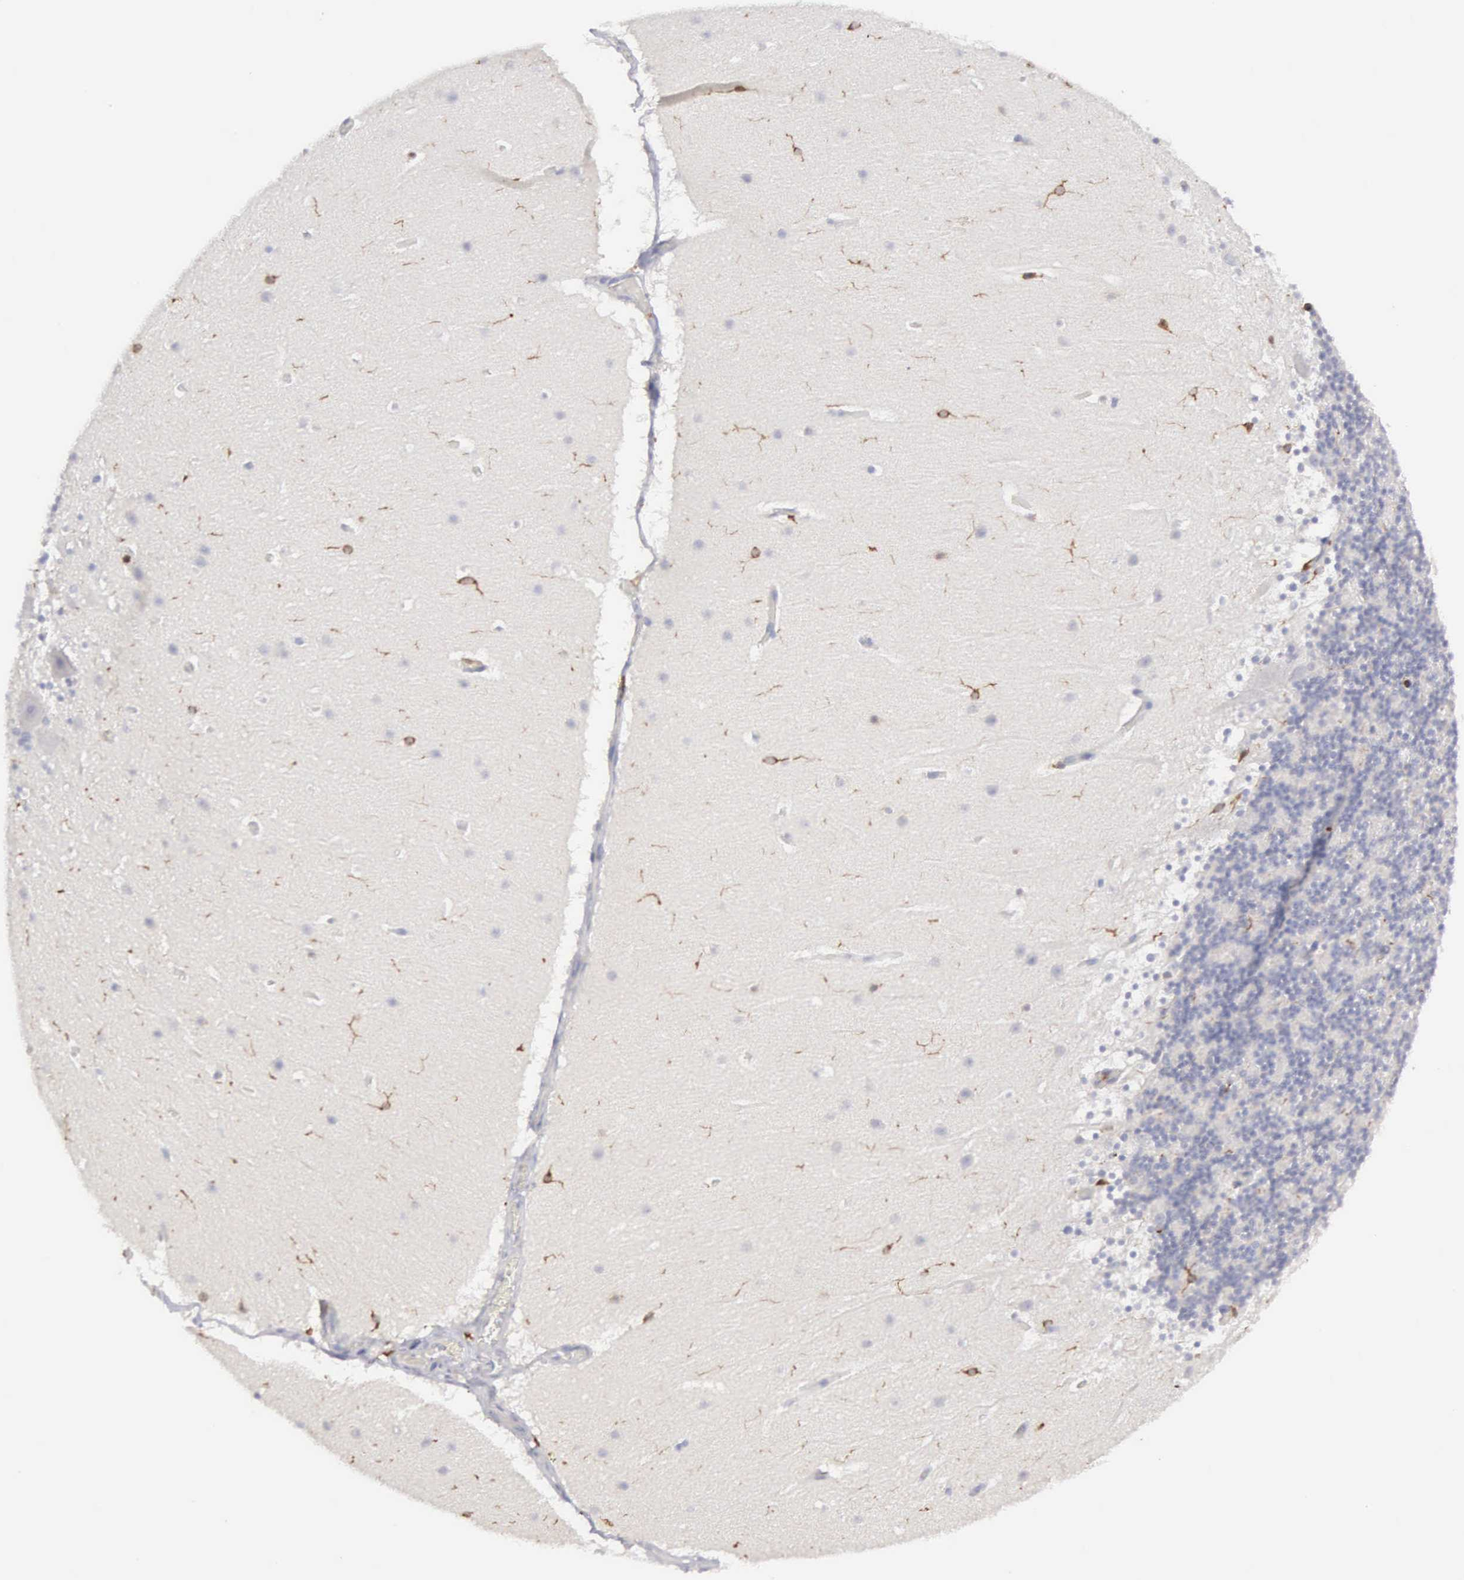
{"staining": {"intensity": "negative", "quantity": "none", "location": "none"}, "tissue": "cerebellum", "cell_type": "Cells in granular layer", "image_type": "normal", "snomed": [{"axis": "morphology", "description": "Normal tissue, NOS"}, {"axis": "topography", "description": "Cerebellum"}], "caption": "Micrograph shows no protein expression in cells in granular layer of benign cerebellum.", "gene": "ENSG00000285304", "patient": {"sex": "male", "age": 45}}